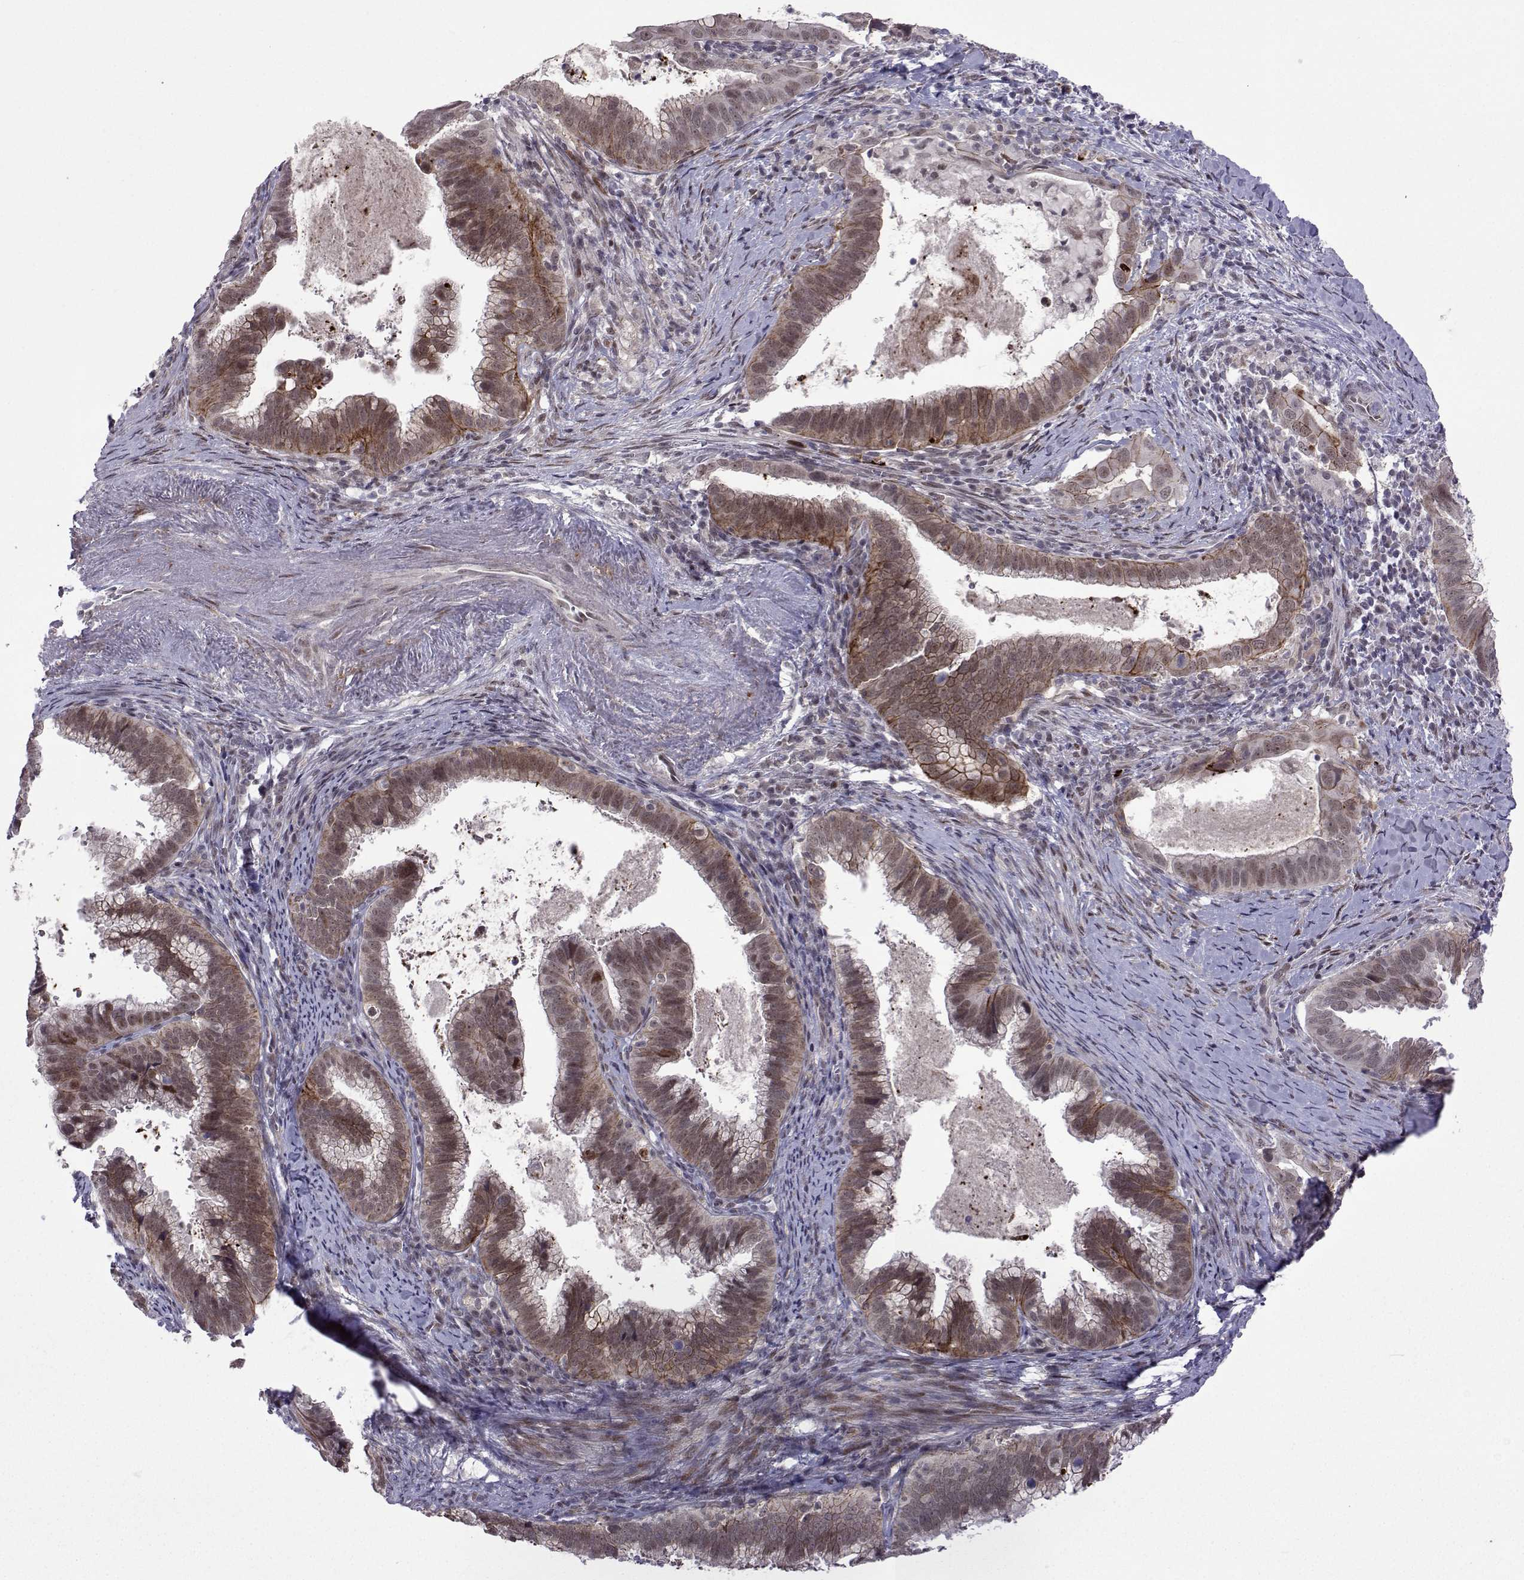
{"staining": {"intensity": "moderate", "quantity": ">75%", "location": "cytoplasmic/membranous,nuclear"}, "tissue": "cervical cancer", "cell_type": "Tumor cells", "image_type": "cancer", "snomed": [{"axis": "morphology", "description": "Adenocarcinoma, NOS"}, {"axis": "topography", "description": "Cervix"}], "caption": "A photomicrograph showing moderate cytoplasmic/membranous and nuclear expression in about >75% of tumor cells in cervical adenocarcinoma, as visualized by brown immunohistochemical staining.", "gene": "EFCAB3", "patient": {"sex": "female", "age": 61}}